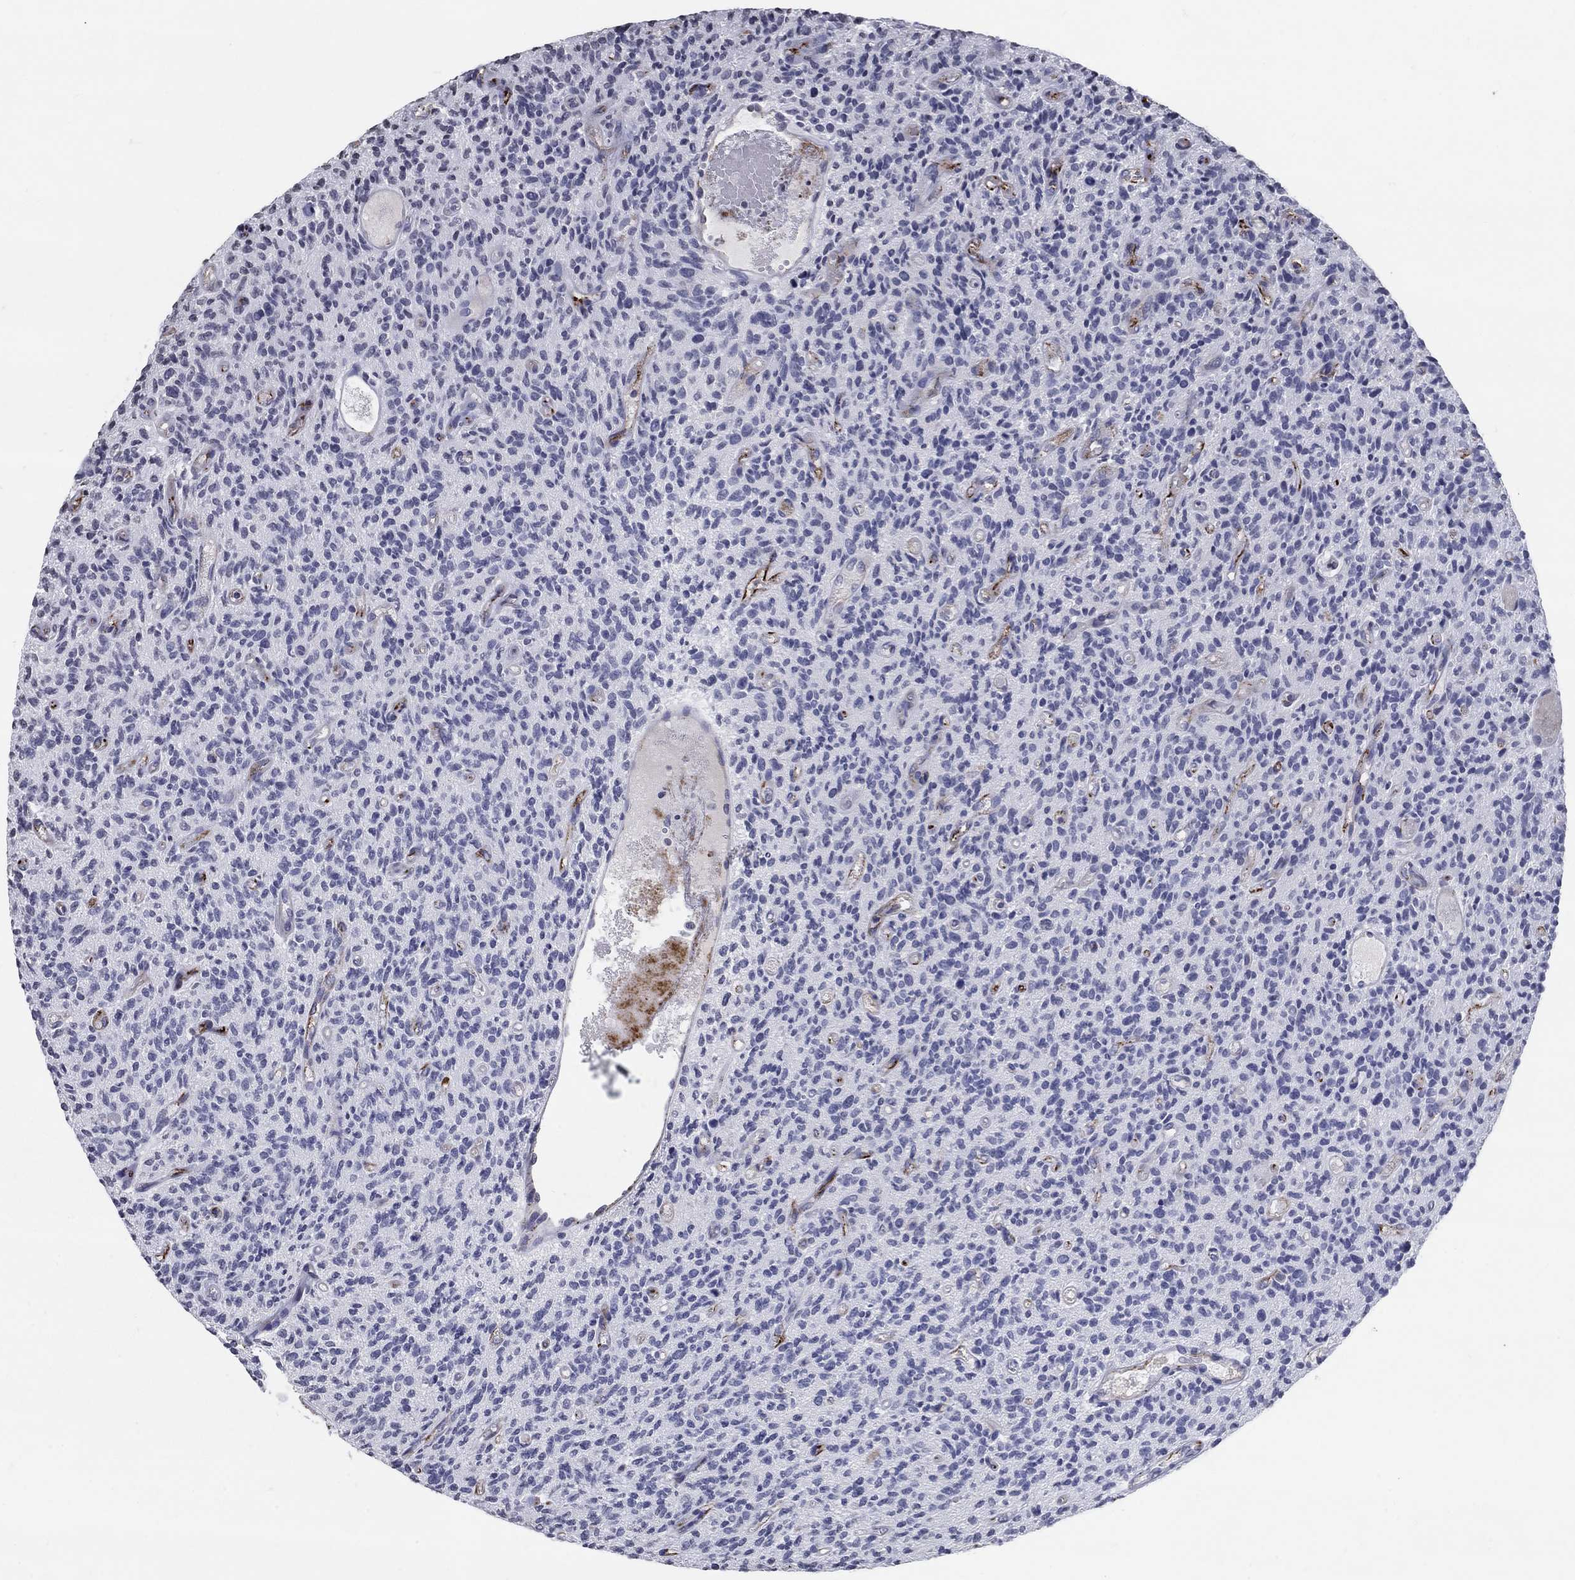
{"staining": {"intensity": "negative", "quantity": "none", "location": "none"}, "tissue": "glioma", "cell_type": "Tumor cells", "image_type": "cancer", "snomed": [{"axis": "morphology", "description": "Glioma, malignant, High grade"}, {"axis": "topography", "description": "Brain"}], "caption": "Immunohistochemistry (IHC) of malignant high-grade glioma displays no positivity in tumor cells.", "gene": "TINAG", "patient": {"sex": "male", "age": 64}}